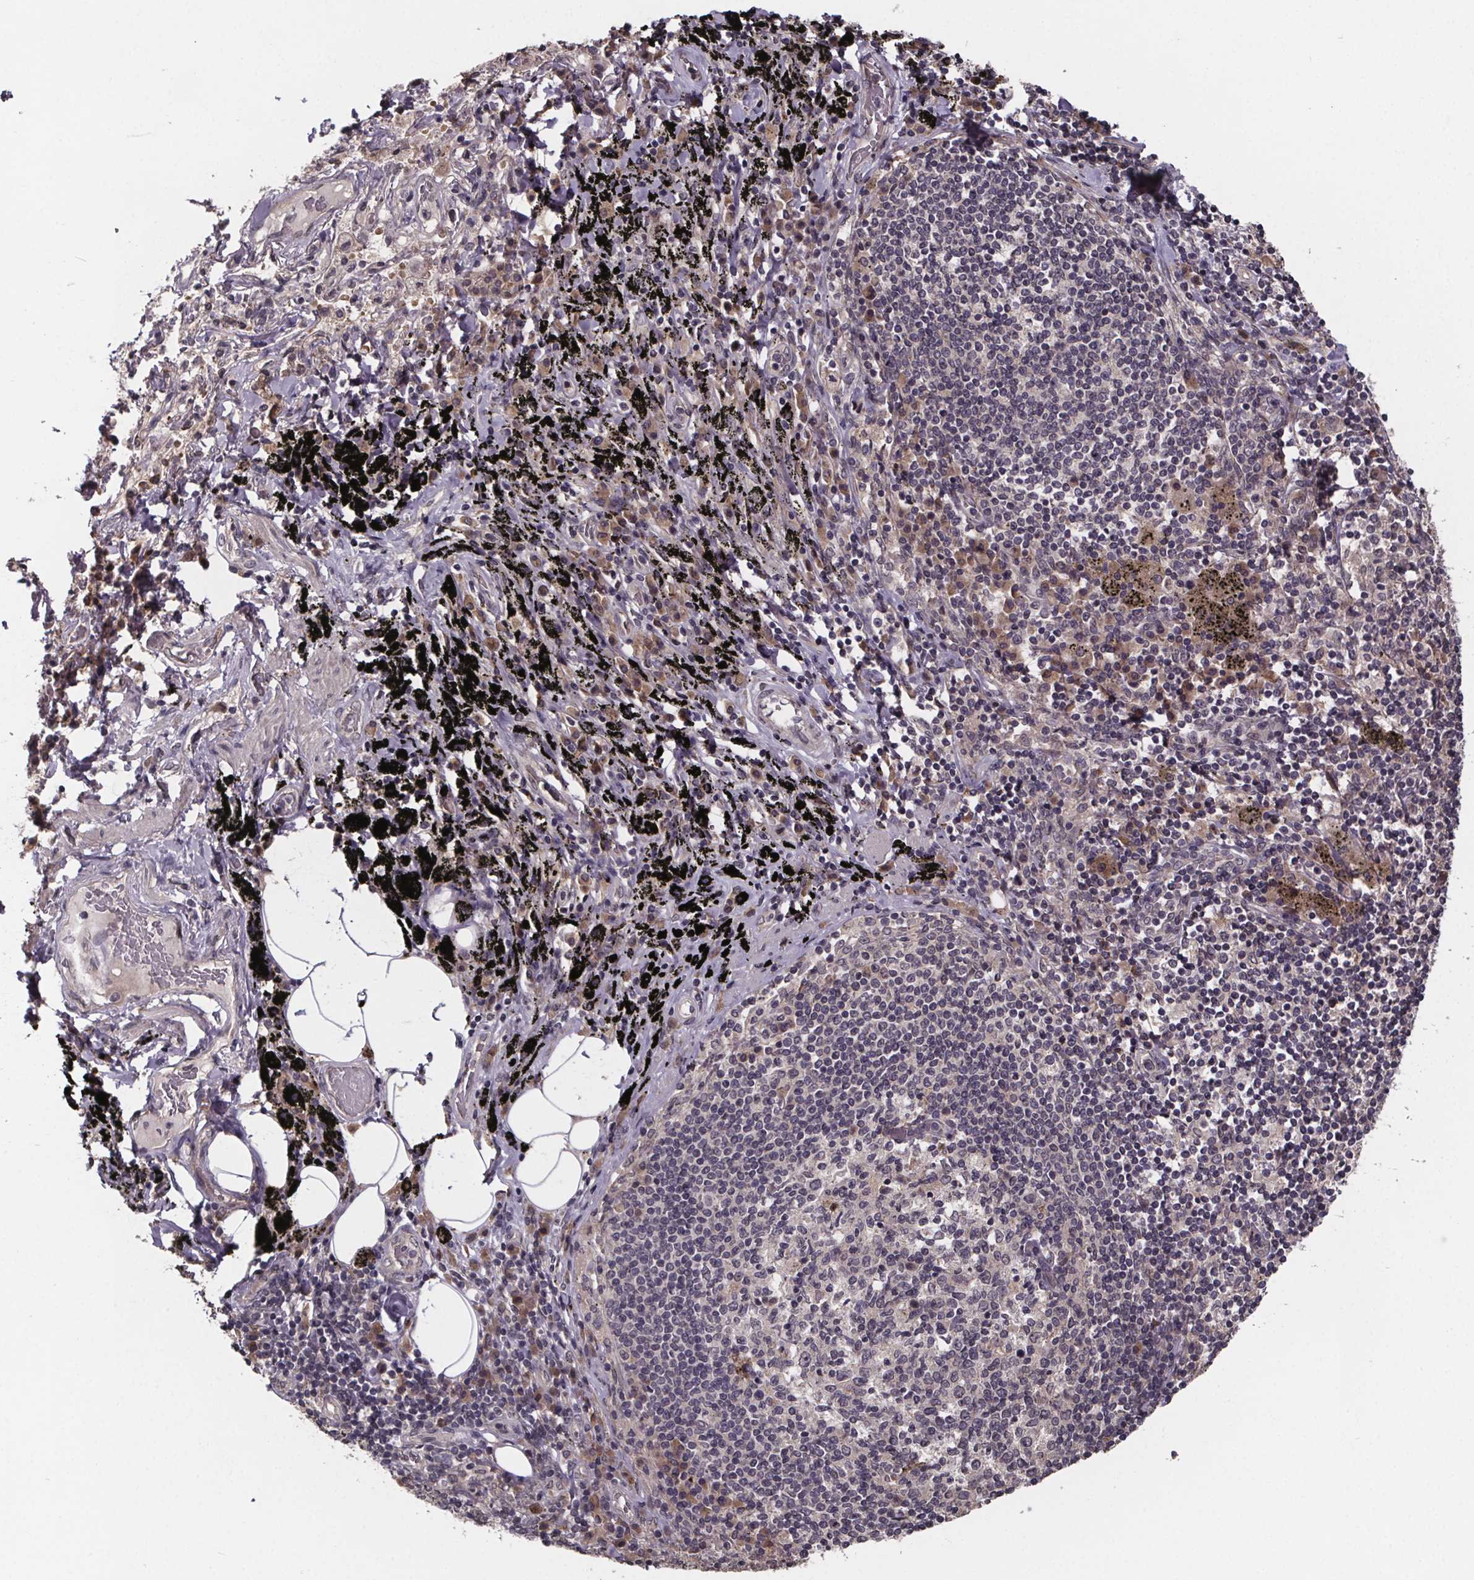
{"staining": {"intensity": "moderate", "quantity": ">75%", "location": "cytoplasmic/membranous"}, "tissue": "soft tissue", "cell_type": "Fibroblasts", "image_type": "normal", "snomed": [{"axis": "morphology", "description": "Normal tissue, NOS"}, {"axis": "topography", "description": "Bronchus"}, {"axis": "topography", "description": "Lung"}], "caption": "High-magnification brightfield microscopy of benign soft tissue stained with DAB (3,3'-diaminobenzidine) (brown) and counterstained with hematoxylin (blue). fibroblasts exhibit moderate cytoplasmic/membranous positivity is identified in approximately>75% of cells.", "gene": "SAT1", "patient": {"sex": "female", "age": 57}}